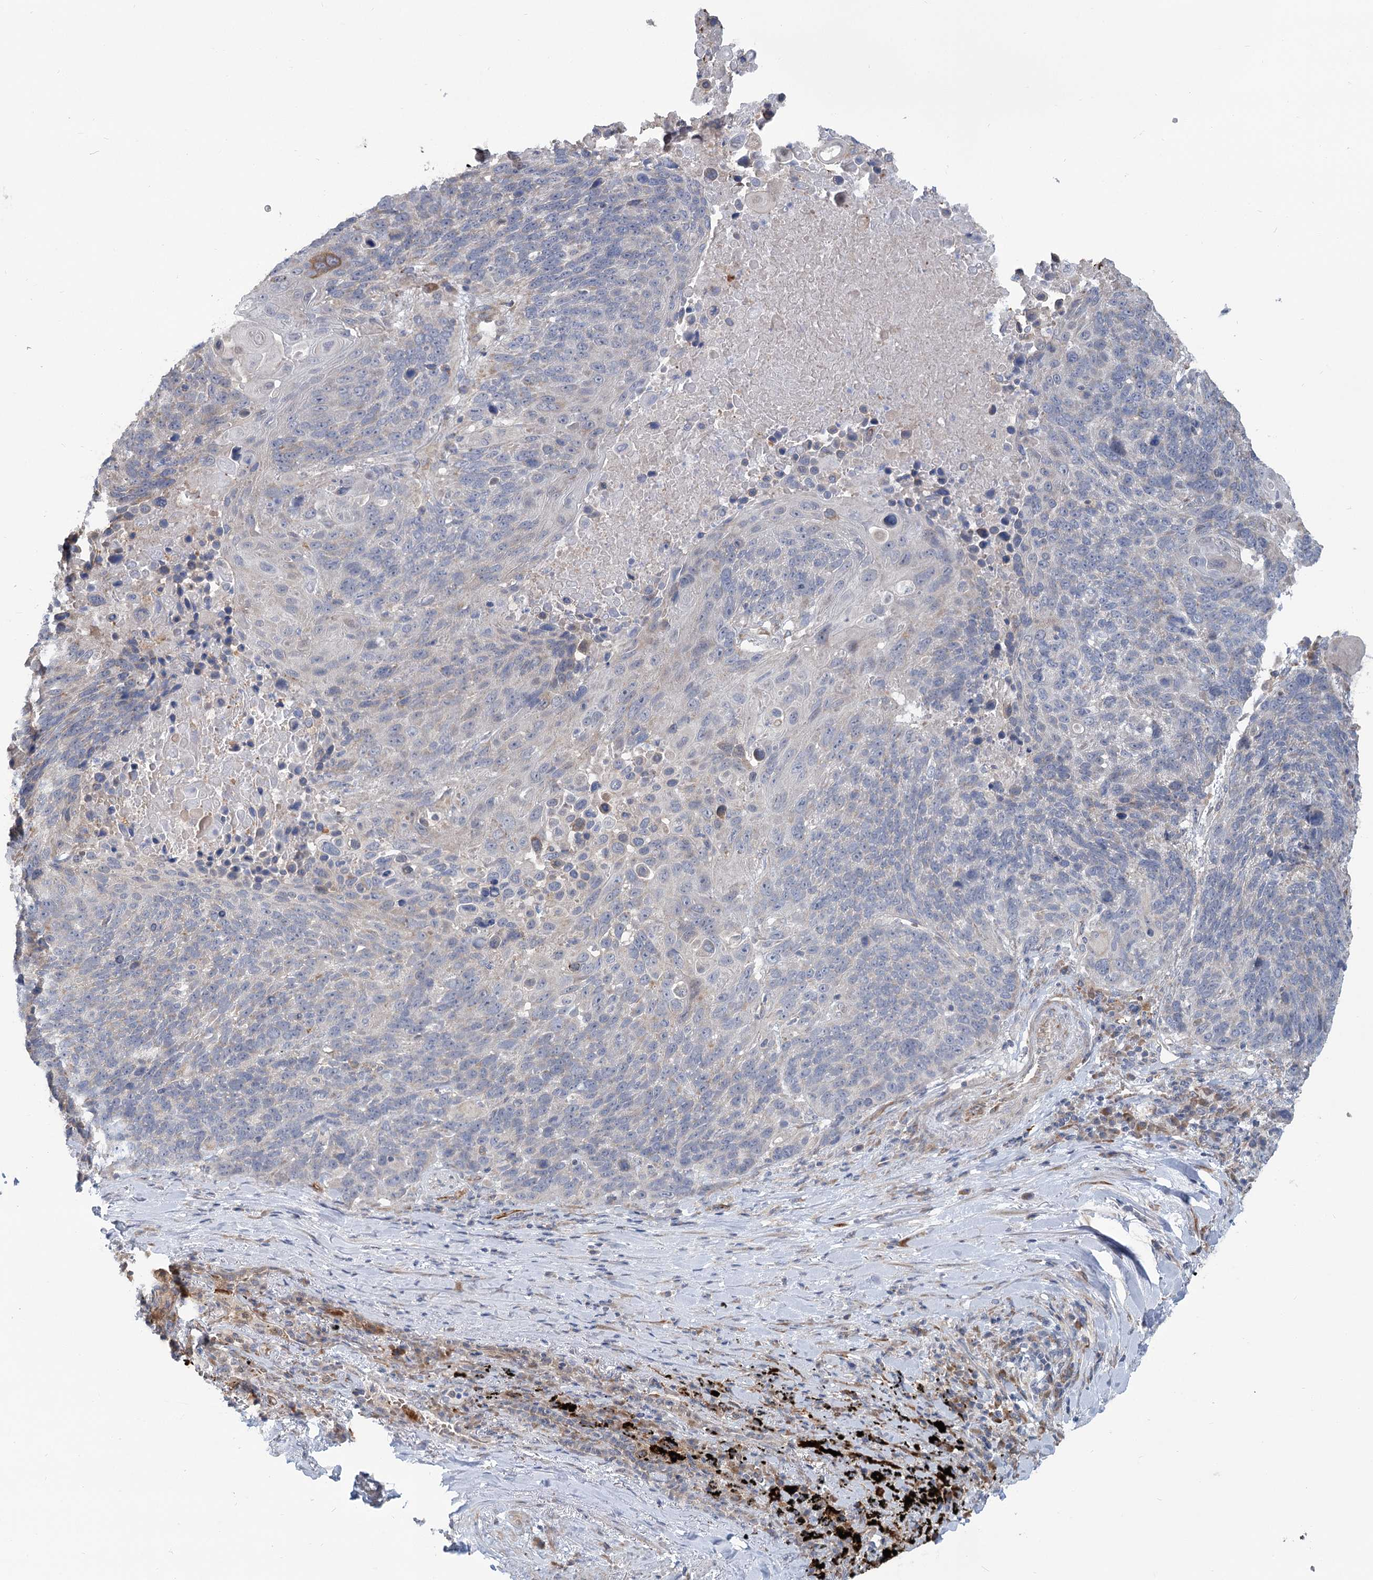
{"staining": {"intensity": "negative", "quantity": "none", "location": "none"}, "tissue": "lung cancer", "cell_type": "Tumor cells", "image_type": "cancer", "snomed": [{"axis": "morphology", "description": "Squamous cell carcinoma, NOS"}, {"axis": "topography", "description": "Lung"}], "caption": "Immunohistochemistry (IHC) histopathology image of neoplastic tissue: lung cancer stained with DAB demonstrates no significant protein positivity in tumor cells.", "gene": "CIB4", "patient": {"sex": "male", "age": 66}}